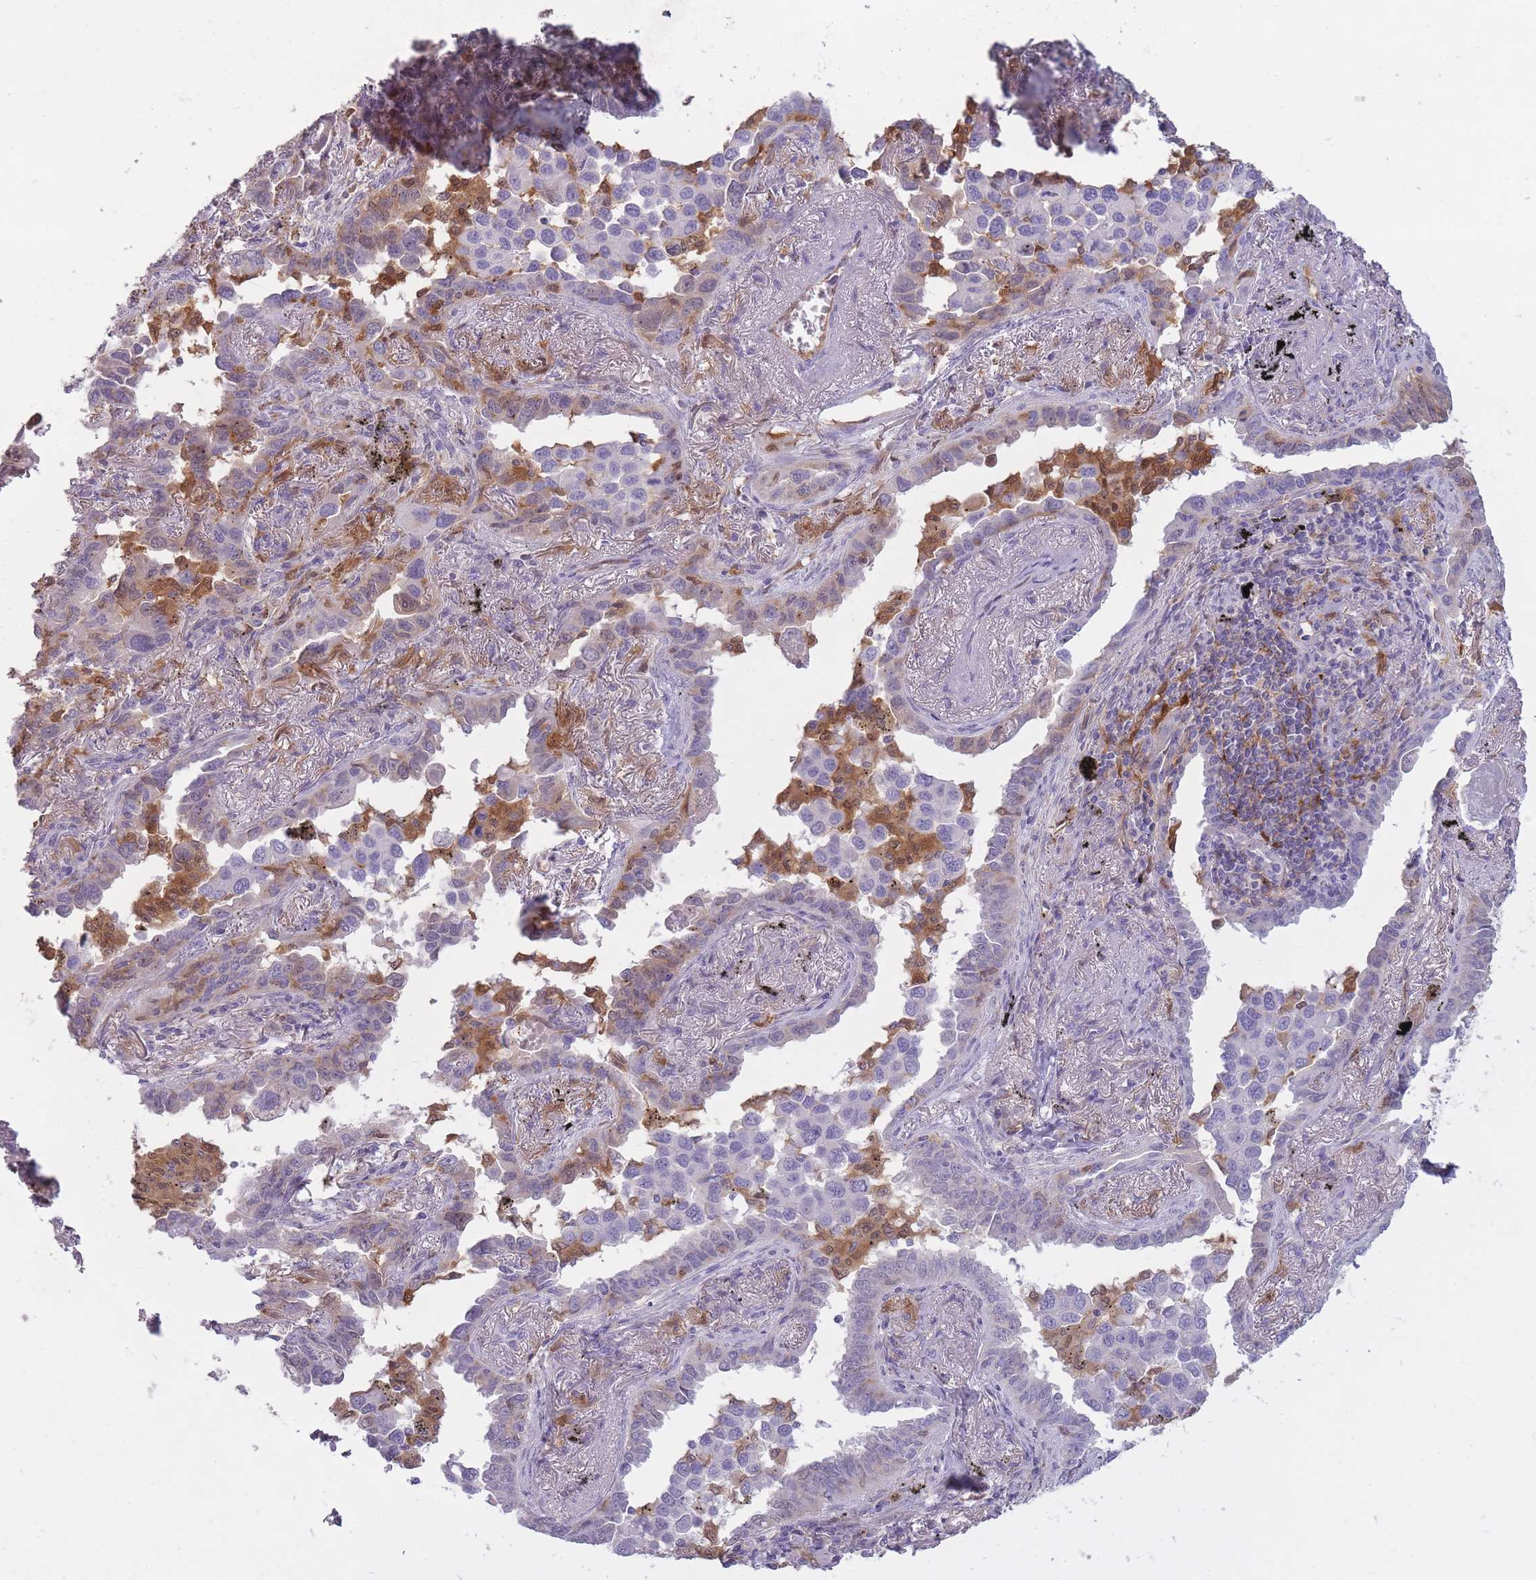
{"staining": {"intensity": "moderate", "quantity": "<25%", "location": "cytoplasmic/membranous,nuclear"}, "tissue": "lung cancer", "cell_type": "Tumor cells", "image_type": "cancer", "snomed": [{"axis": "morphology", "description": "Adenocarcinoma, NOS"}, {"axis": "topography", "description": "Lung"}], "caption": "The immunohistochemical stain labels moderate cytoplasmic/membranous and nuclear expression in tumor cells of lung cancer tissue. The protein of interest is stained brown, and the nuclei are stained in blue (DAB IHC with brightfield microscopy, high magnification).", "gene": "LGALS9", "patient": {"sex": "male", "age": 67}}